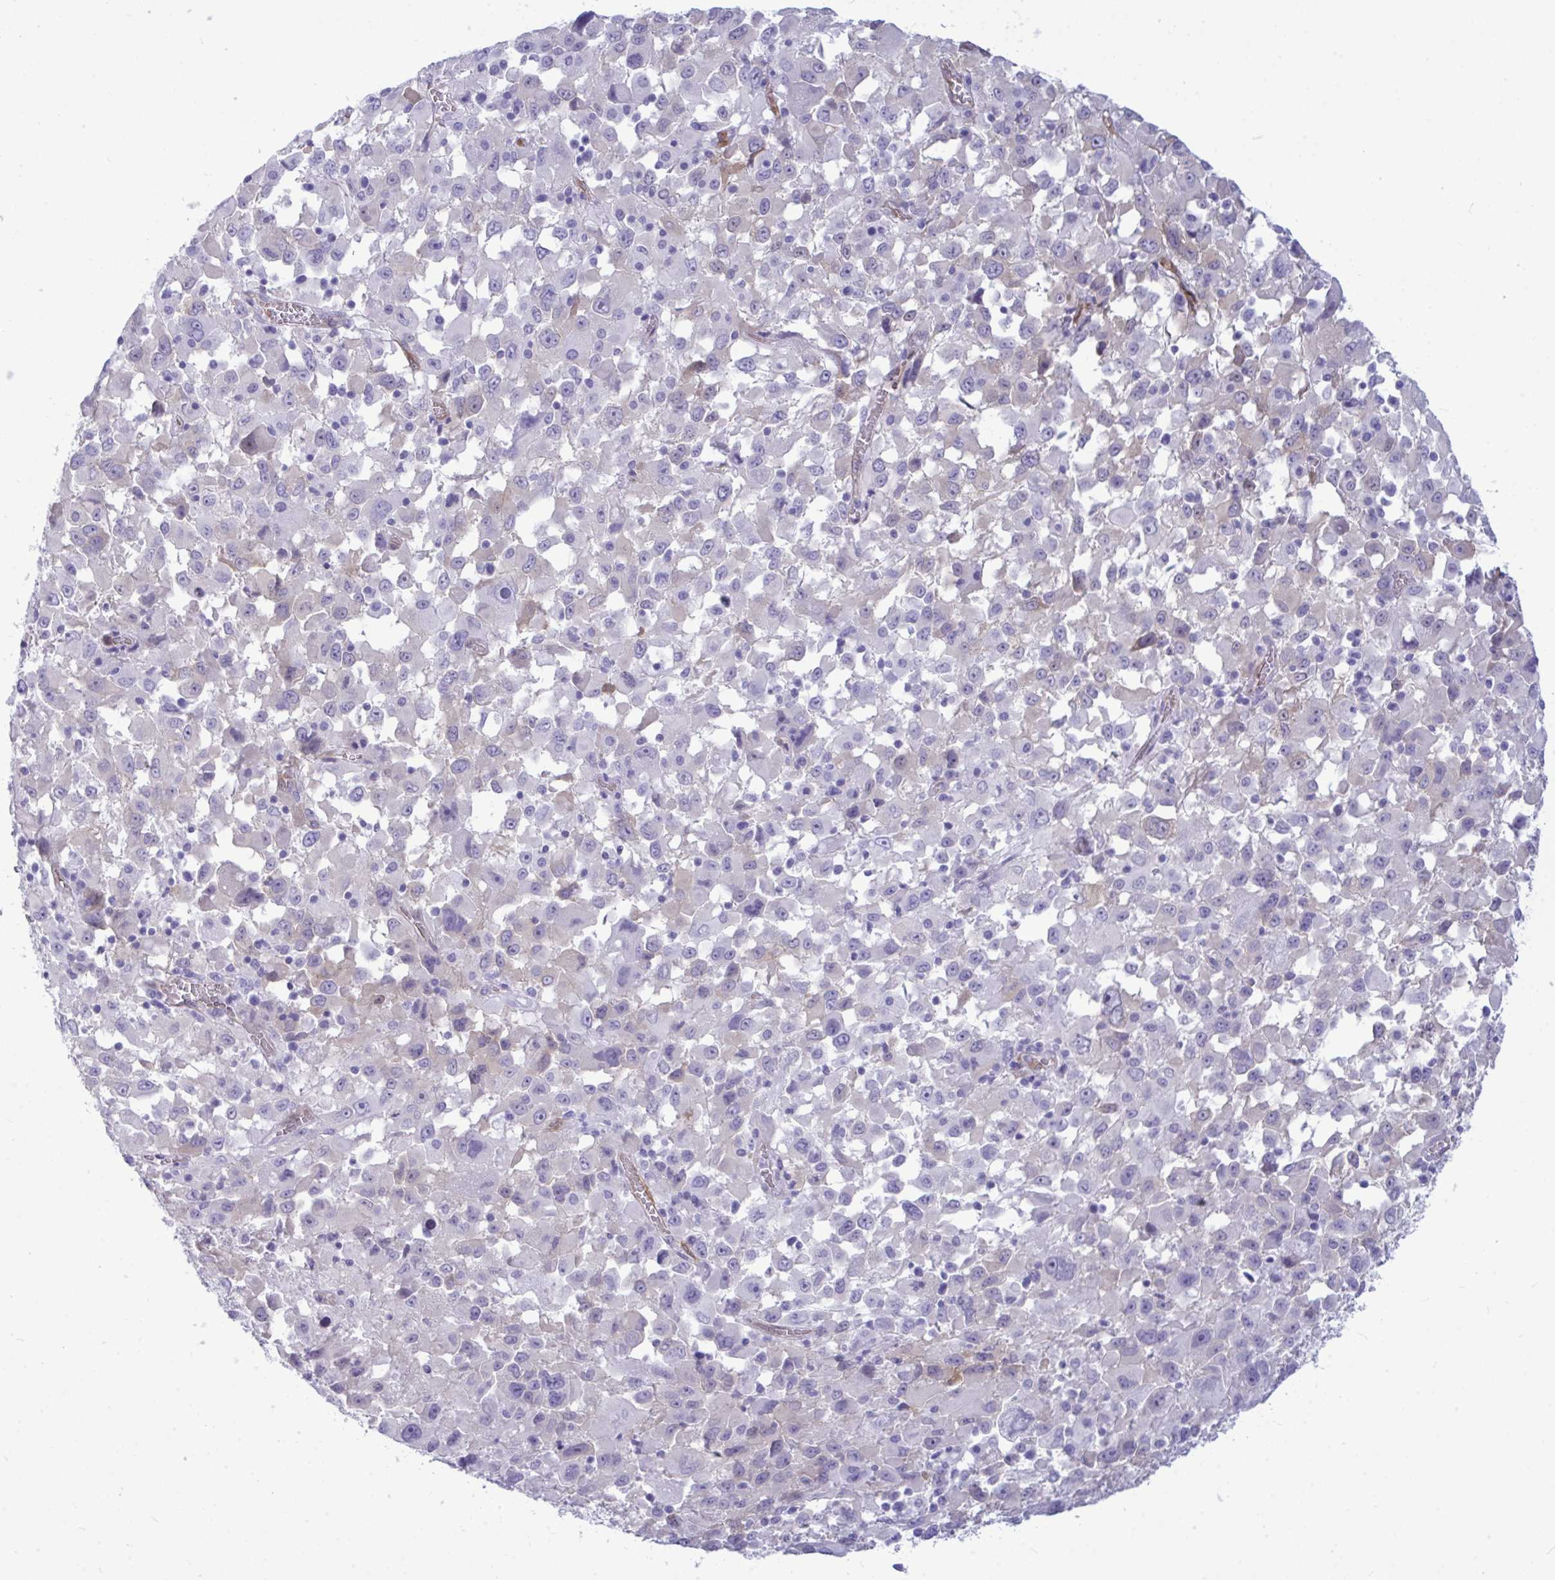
{"staining": {"intensity": "negative", "quantity": "none", "location": "none"}, "tissue": "melanoma", "cell_type": "Tumor cells", "image_type": "cancer", "snomed": [{"axis": "morphology", "description": "Malignant melanoma, Metastatic site"}, {"axis": "topography", "description": "Soft tissue"}], "caption": "Tumor cells show no significant staining in malignant melanoma (metastatic site).", "gene": "LIMS2", "patient": {"sex": "male", "age": 50}}